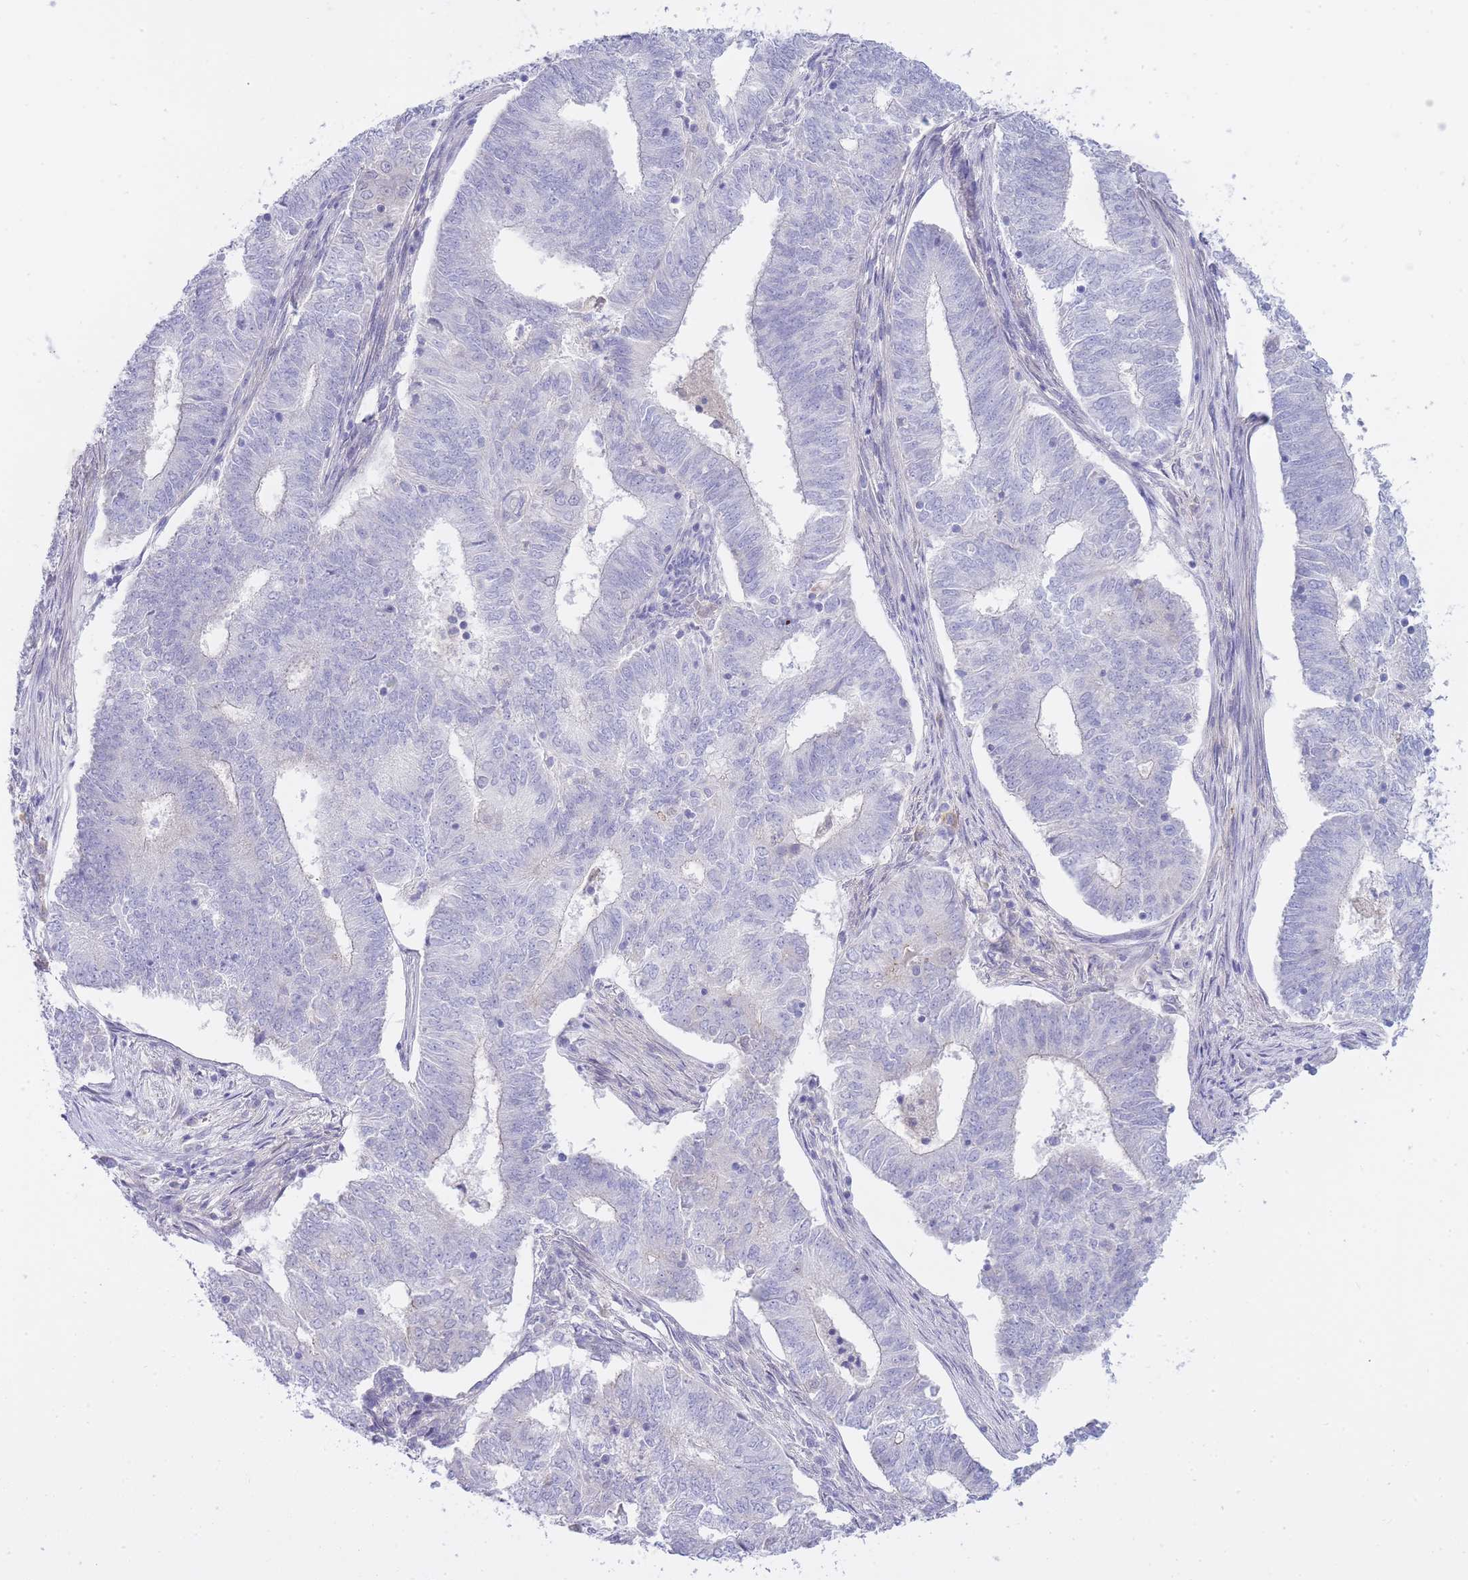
{"staining": {"intensity": "negative", "quantity": "none", "location": "none"}, "tissue": "endometrial cancer", "cell_type": "Tumor cells", "image_type": "cancer", "snomed": [{"axis": "morphology", "description": "Adenocarcinoma, NOS"}, {"axis": "topography", "description": "Endometrium"}], "caption": "Adenocarcinoma (endometrial) was stained to show a protein in brown. There is no significant positivity in tumor cells. (DAB (3,3'-diaminobenzidine) IHC, high magnification).", "gene": "PRR23B", "patient": {"sex": "female", "age": 62}}